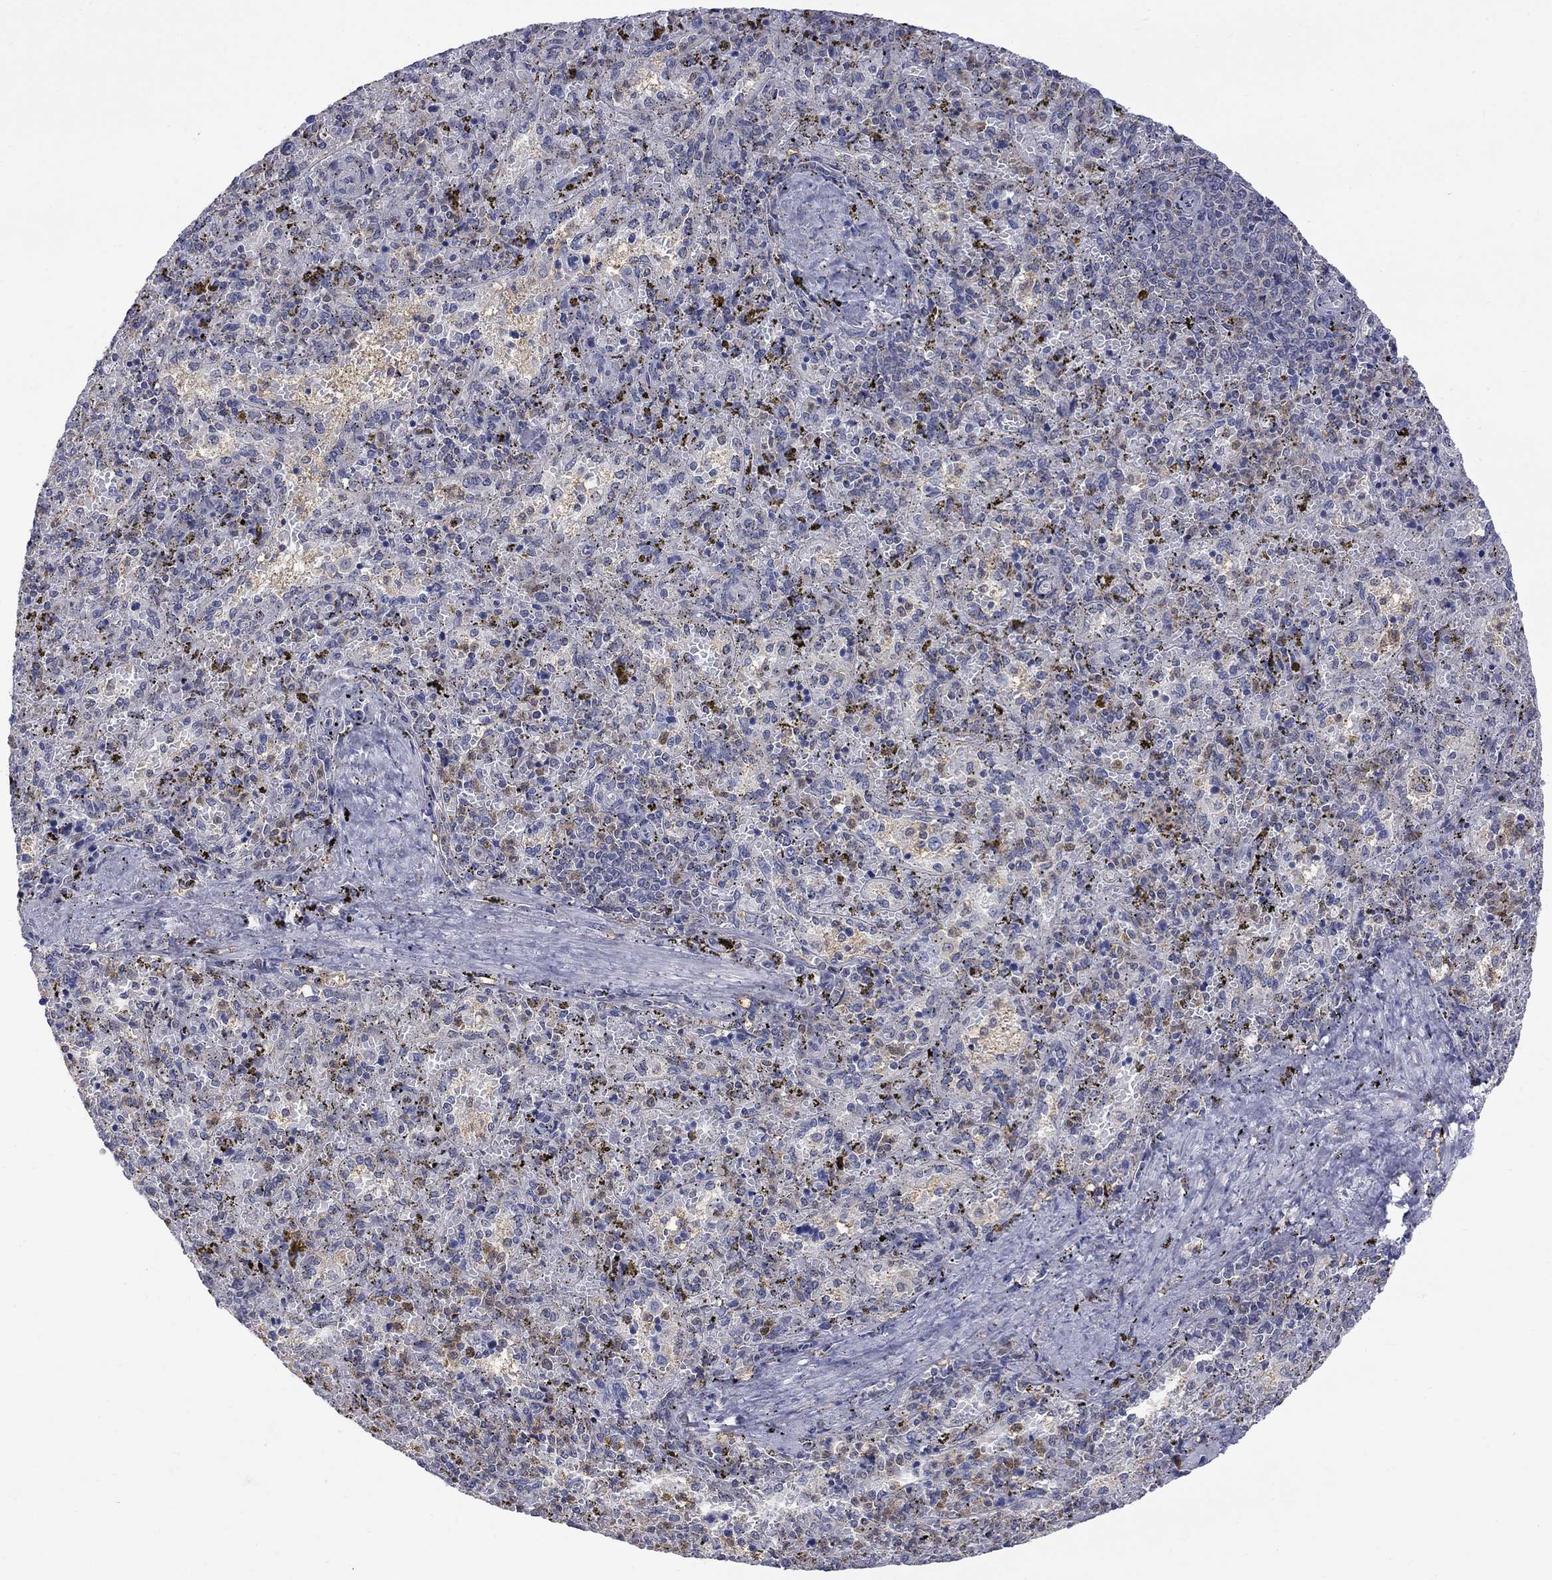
{"staining": {"intensity": "negative", "quantity": "none", "location": "none"}, "tissue": "spleen", "cell_type": "Cells in red pulp", "image_type": "normal", "snomed": [{"axis": "morphology", "description": "Normal tissue, NOS"}, {"axis": "topography", "description": "Spleen"}], "caption": "This image is of benign spleen stained with IHC to label a protein in brown with the nuclei are counter-stained blue. There is no staining in cells in red pulp. (Stains: DAB IHC with hematoxylin counter stain, Microscopy: brightfield microscopy at high magnification).", "gene": "HKDC1", "patient": {"sex": "female", "age": 50}}